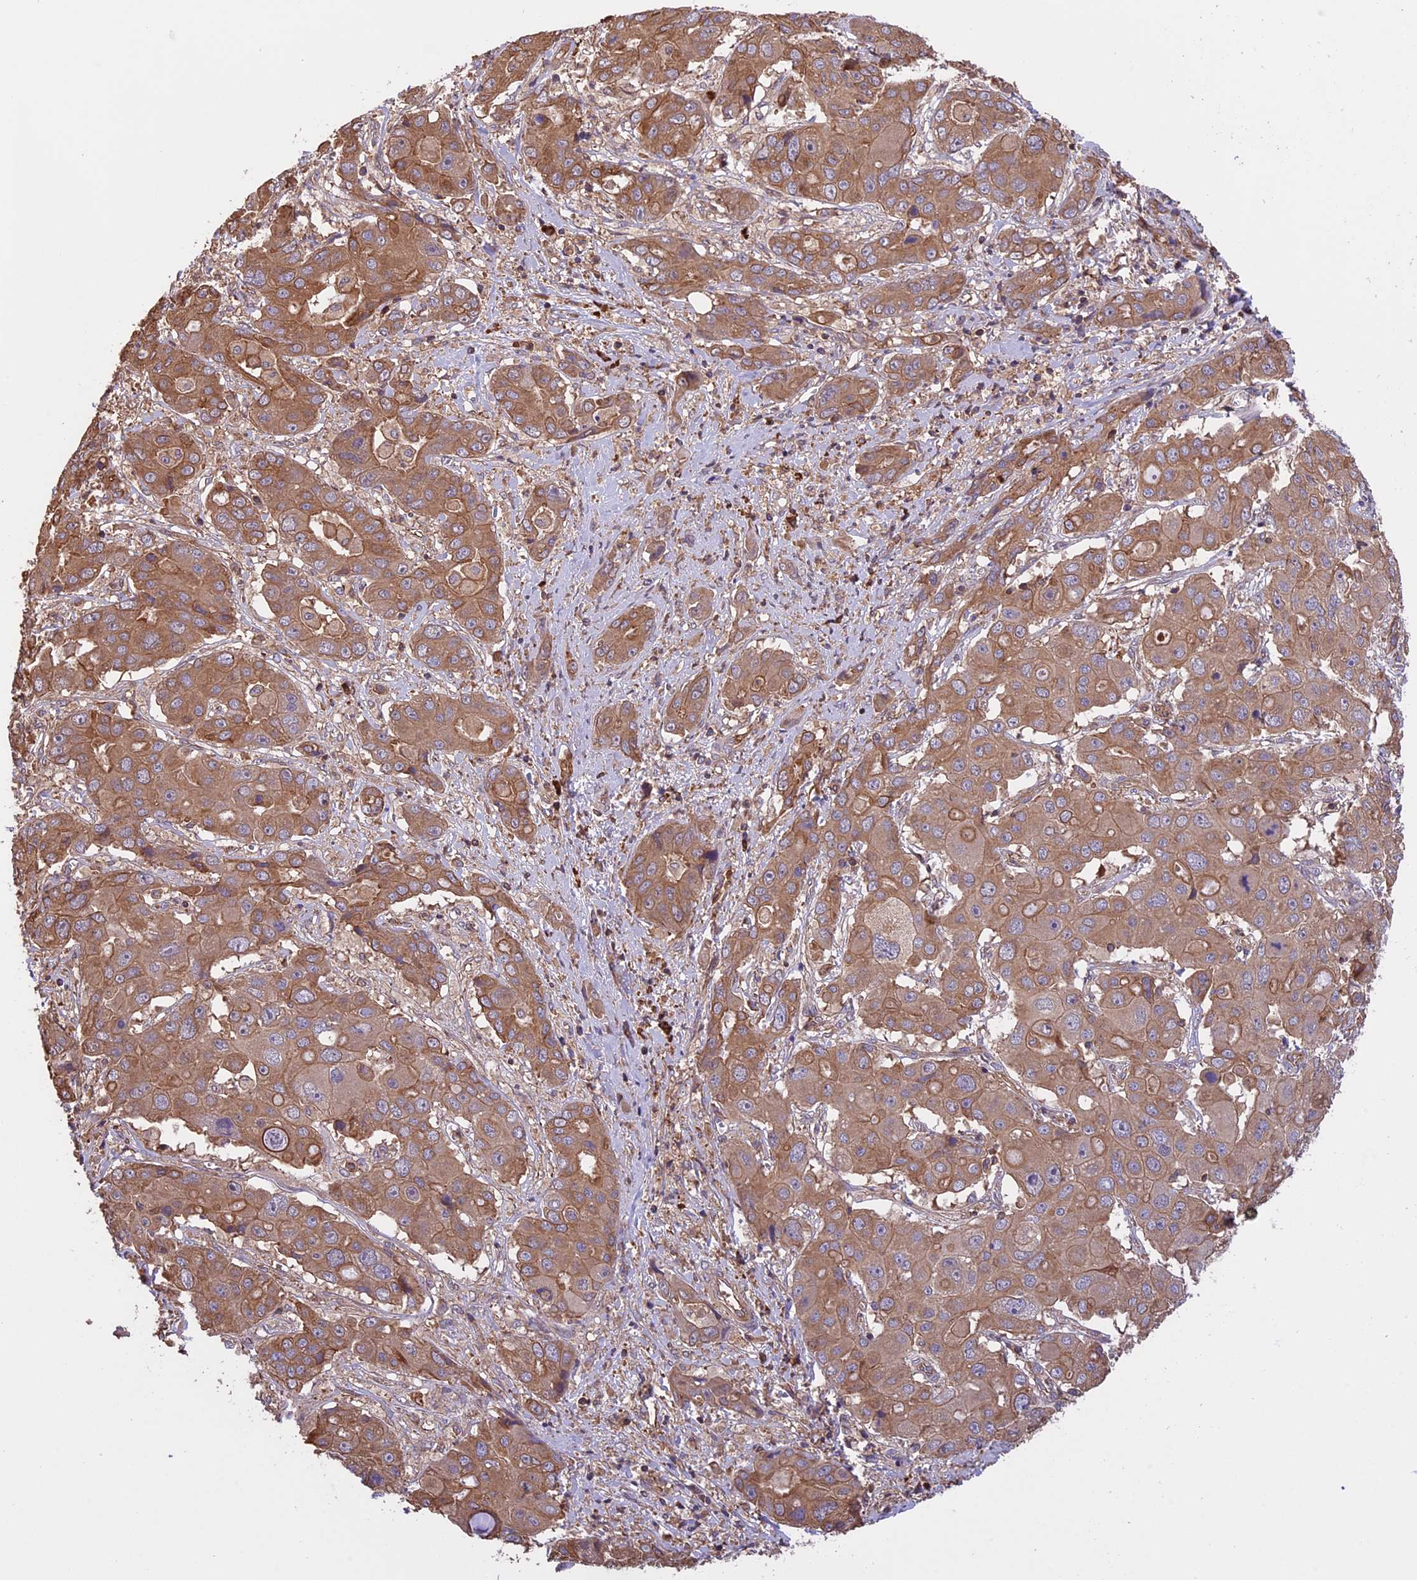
{"staining": {"intensity": "moderate", "quantity": ">75%", "location": "cytoplasmic/membranous"}, "tissue": "liver cancer", "cell_type": "Tumor cells", "image_type": "cancer", "snomed": [{"axis": "morphology", "description": "Cholangiocarcinoma"}, {"axis": "topography", "description": "Liver"}], "caption": "Moderate cytoplasmic/membranous staining is seen in approximately >75% of tumor cells in cholangiocarcinoma (liver).", "gene": "GAS8", "patient": {"sex": "male", "age": 67}}